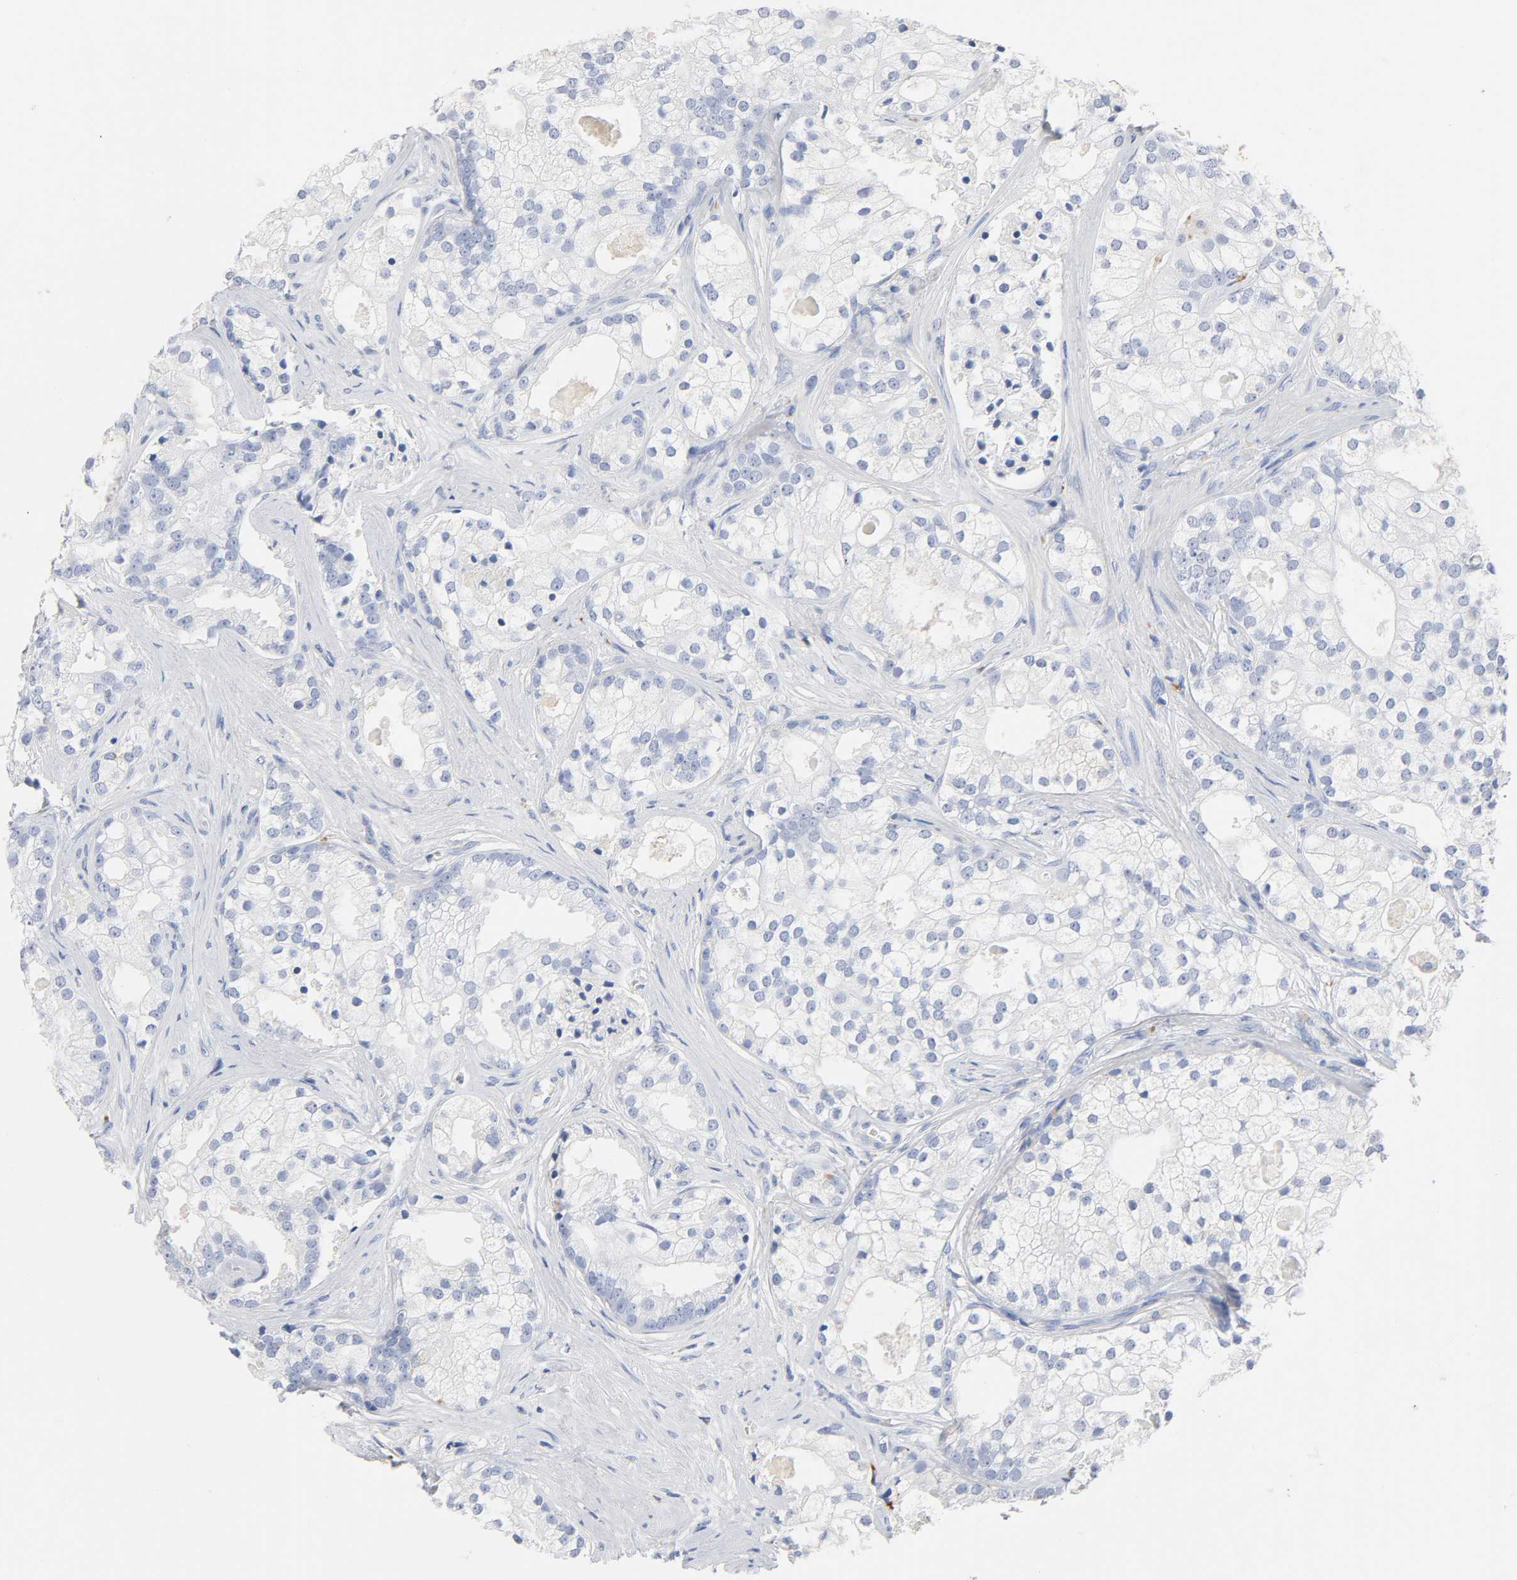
{"staining": {"intensity": "negative", "quantity": "none", "location": "none"}, "tissue": "prostate cancer", "cell_type": "Tumor cells", "image_type": "cancer", "snomed": [{"axis": "morphology", "description": "Adenocarcinoma, Low grade"}, {"axis": "topography", "description": "Prostate"}], "caption": "Immunohistochemistry (IHC) photomicrograph of neoplastic tissue: prostate cancer (low-grade adenocarcinoma) stained with DAB shows no significant protein staining in tumor cells.", "gene": "PLP1", "patient": {"sex": "male", "age": 58}}